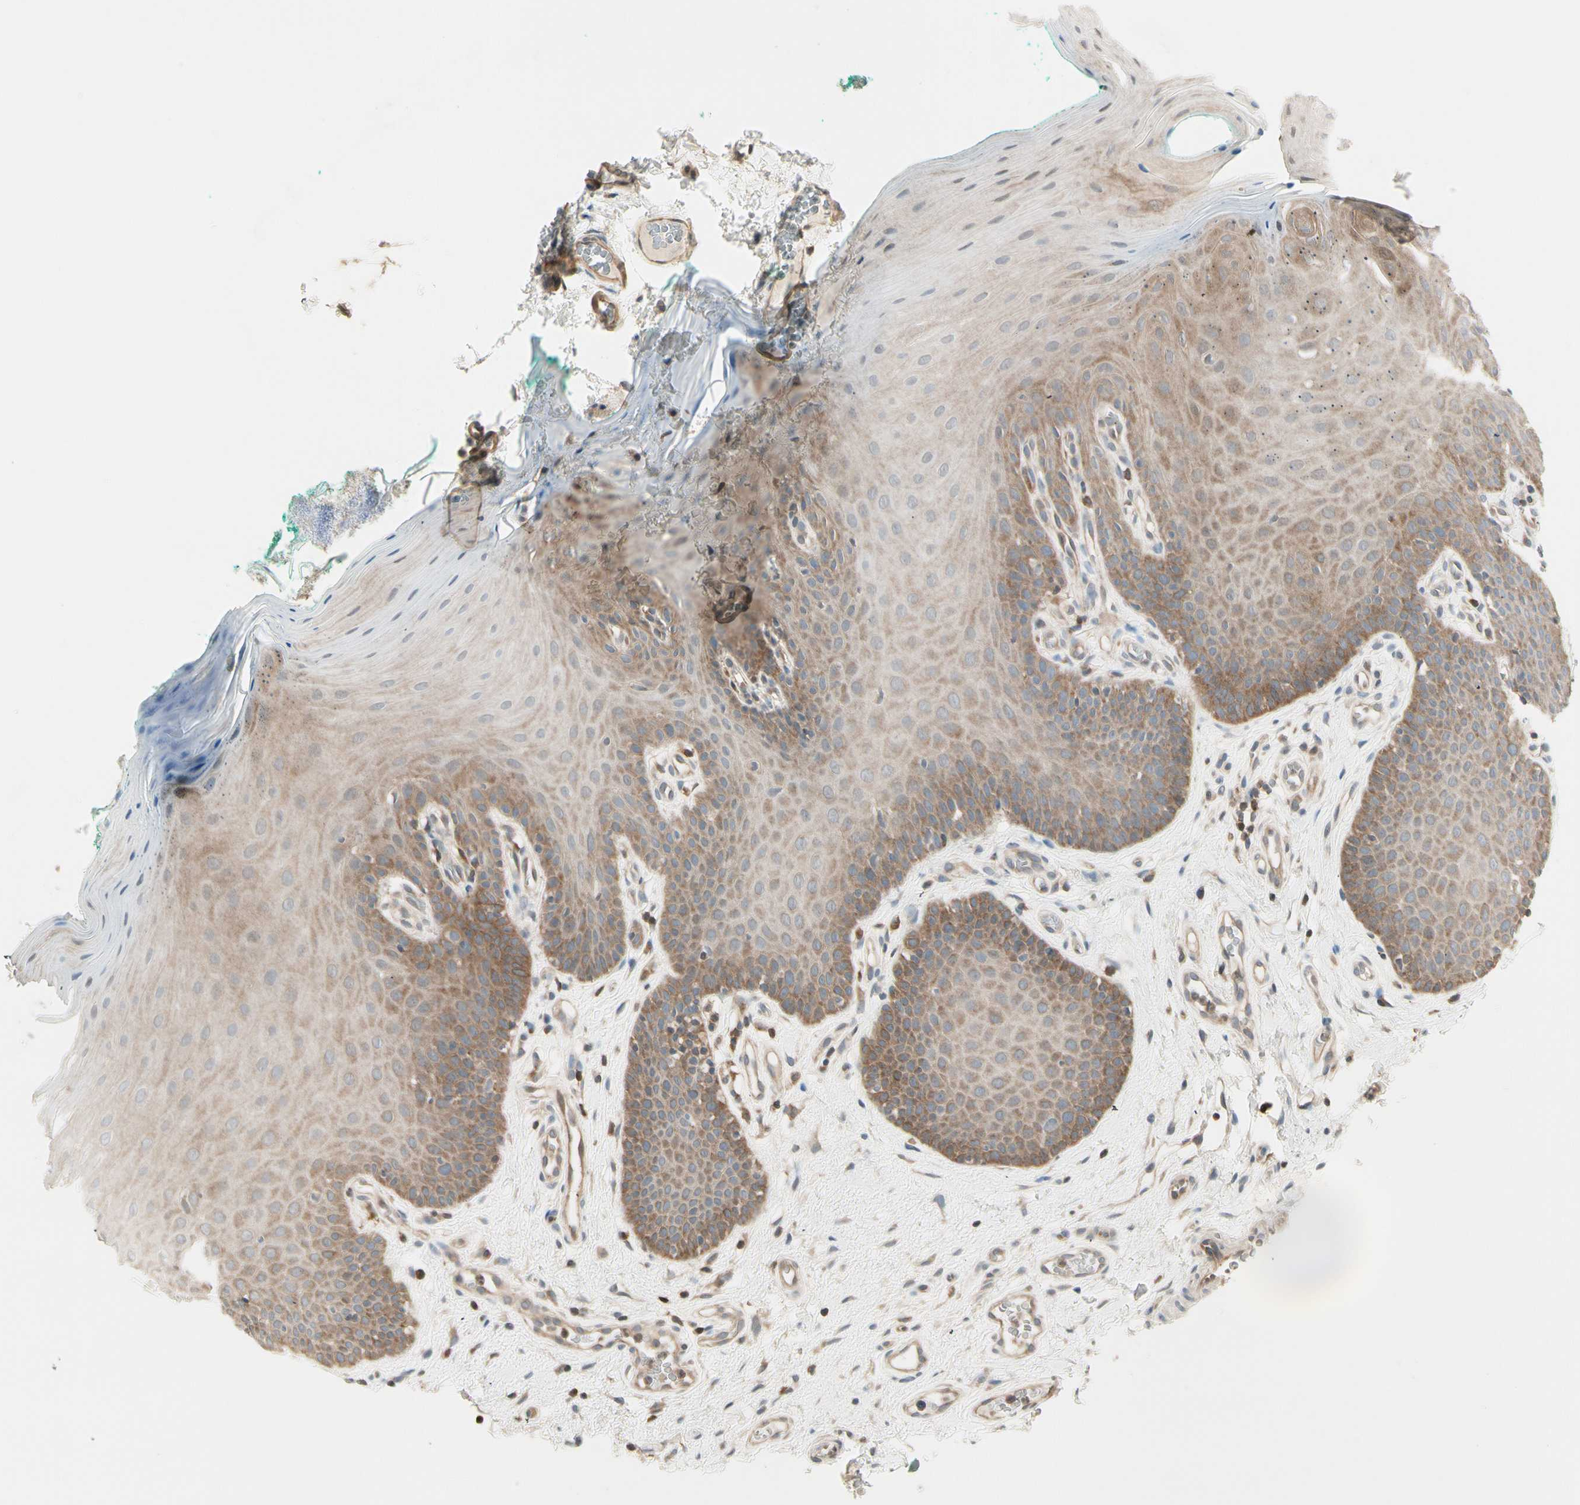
{"staining": {"intensity": "moderate", "quantity": ">75%", "location": "cytoplasmic/membranous"}, "tissue": "oral mucosa", "cell_type": "Squamous epithelial cells", "image_type": "normal", "snomed": [{"axis": "morphology", "description": "Normal tissue, NOS"}, {"axis": "topography", "description": "Skeletal muscle"}, {"axis": "topography", "description": "Oral tissue"}], "caption": "Brown immunohistochemical staining in normal oral mucosa displays moderate cytoplasmic/membranous expression in approximately >75% of squamous epithelial cells.", "gene": "OXSR1", "patient": {"sex": "male", "age": 58}}